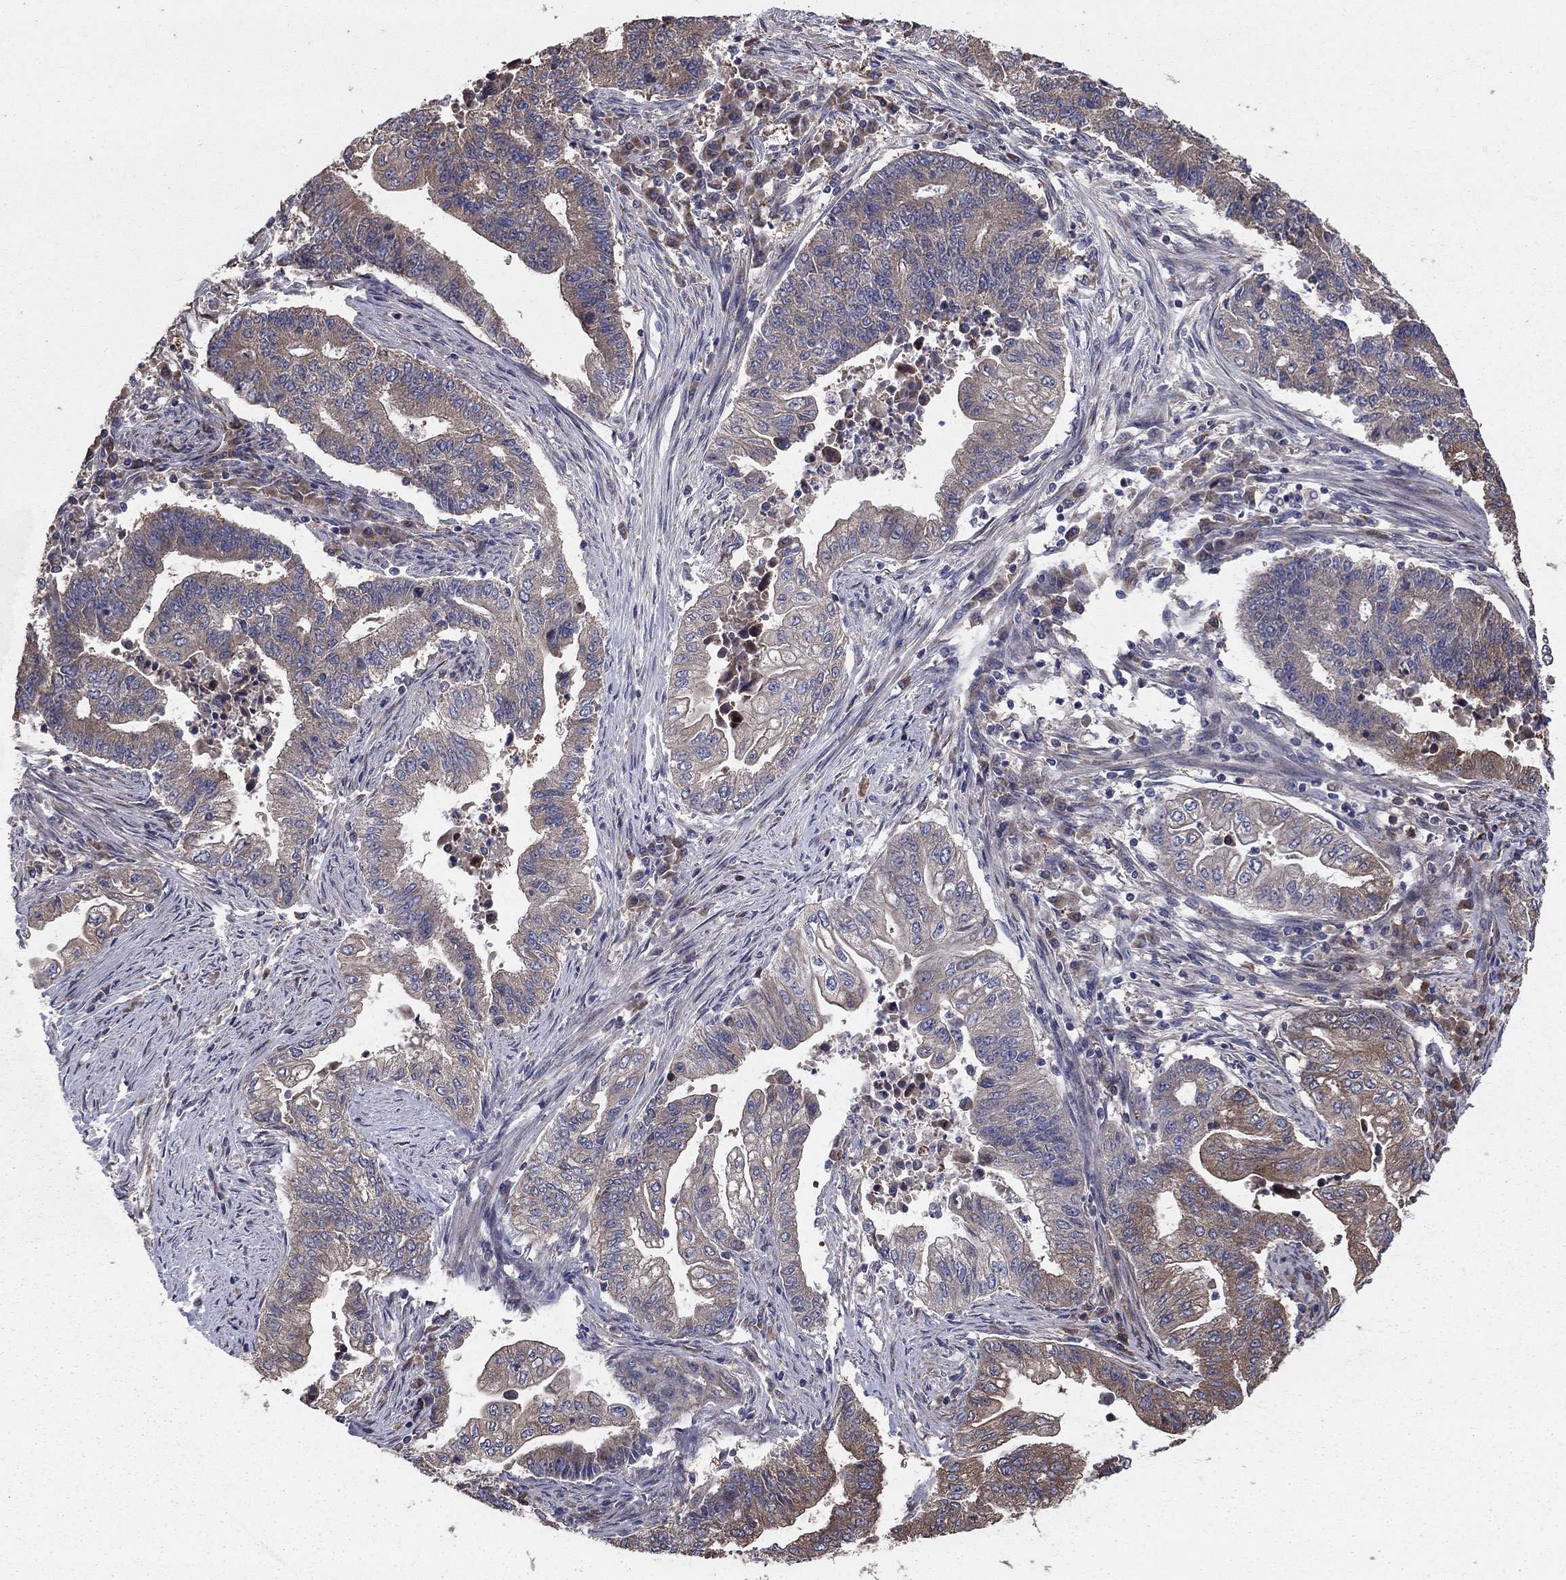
{"staining": {"intensity": "weak", "quantity": "<25%", "location": "cytoplasmic/membranous"}, "tissue": "endometrial cancer", "cell_type": "Tumor cells", "image_type": "cancer", "snomed": [{"axis": "morphology", "description": "Adenocarcinoma, NOS"}, {"axis": "topography", "description": "Uterus"}, {"axis": "topography", "description": "Endometrium"}], "caption": "Endometrial adenocarcinoma stained for a protein using immunohistochemistry shows no expression tumor cells.", "gene": "BABAM2", "patient": {"sex": "female", "age": 54}}